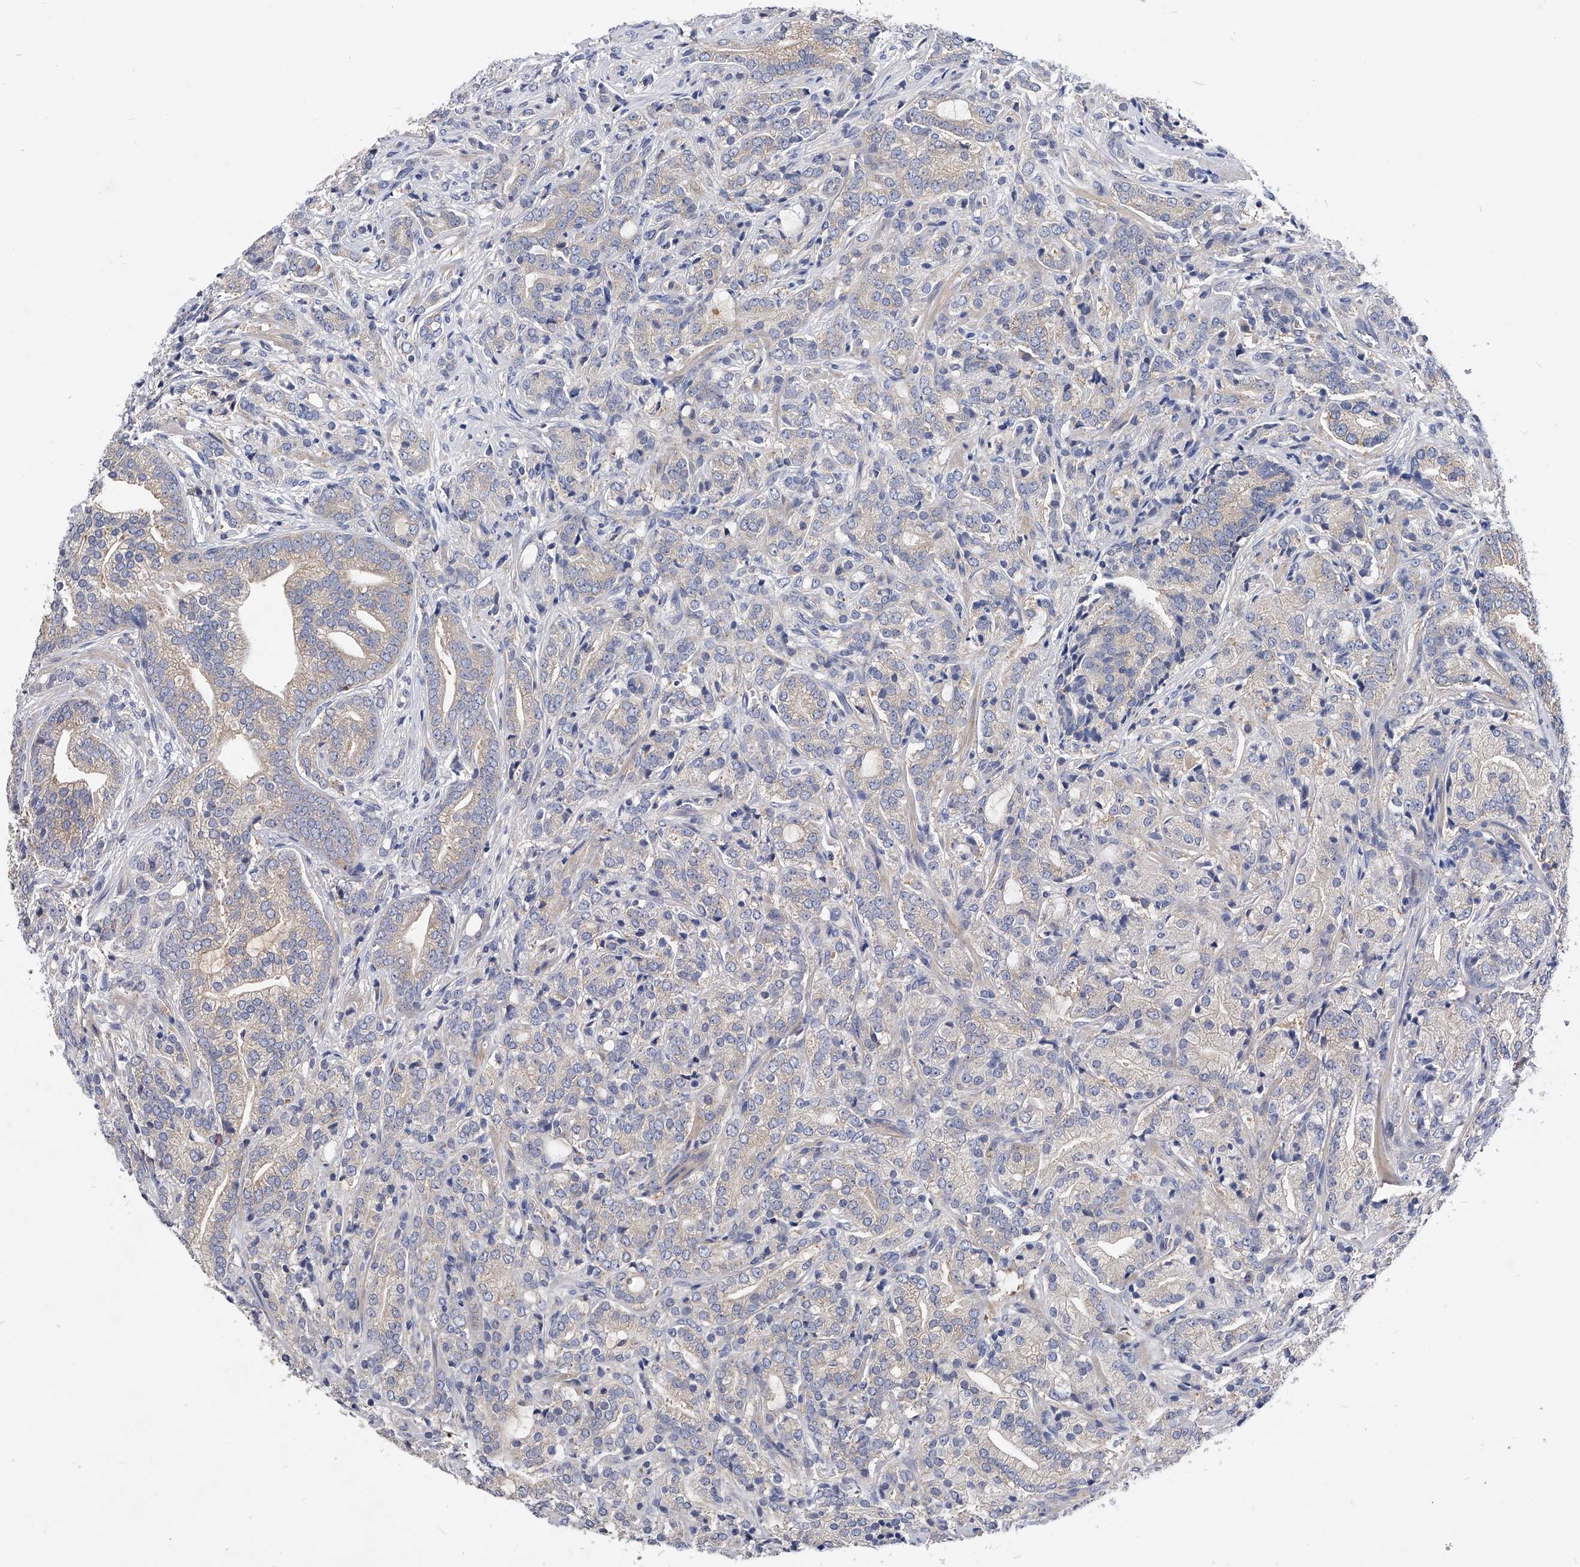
{"staining": {"intensity": "negative", "quantity": "none", "location": "none"}, "tissue": "prostate cancer", "cell_type": "Tumor cells", "image_type": "cancer", "snomed": [{"axis": "morphology", "description": "Adenocarcinoma, High grade"}, {"axis": "topography", "description": "Prostate"}], "caption": "A high-resolution photomicrograph shows immunohistochemistry (IHC) staining of prostate cancer, which displays no significant positivity in tumor cells.", "gene": "PPP5C", "patient": {"sex": "male", "age": 57}}